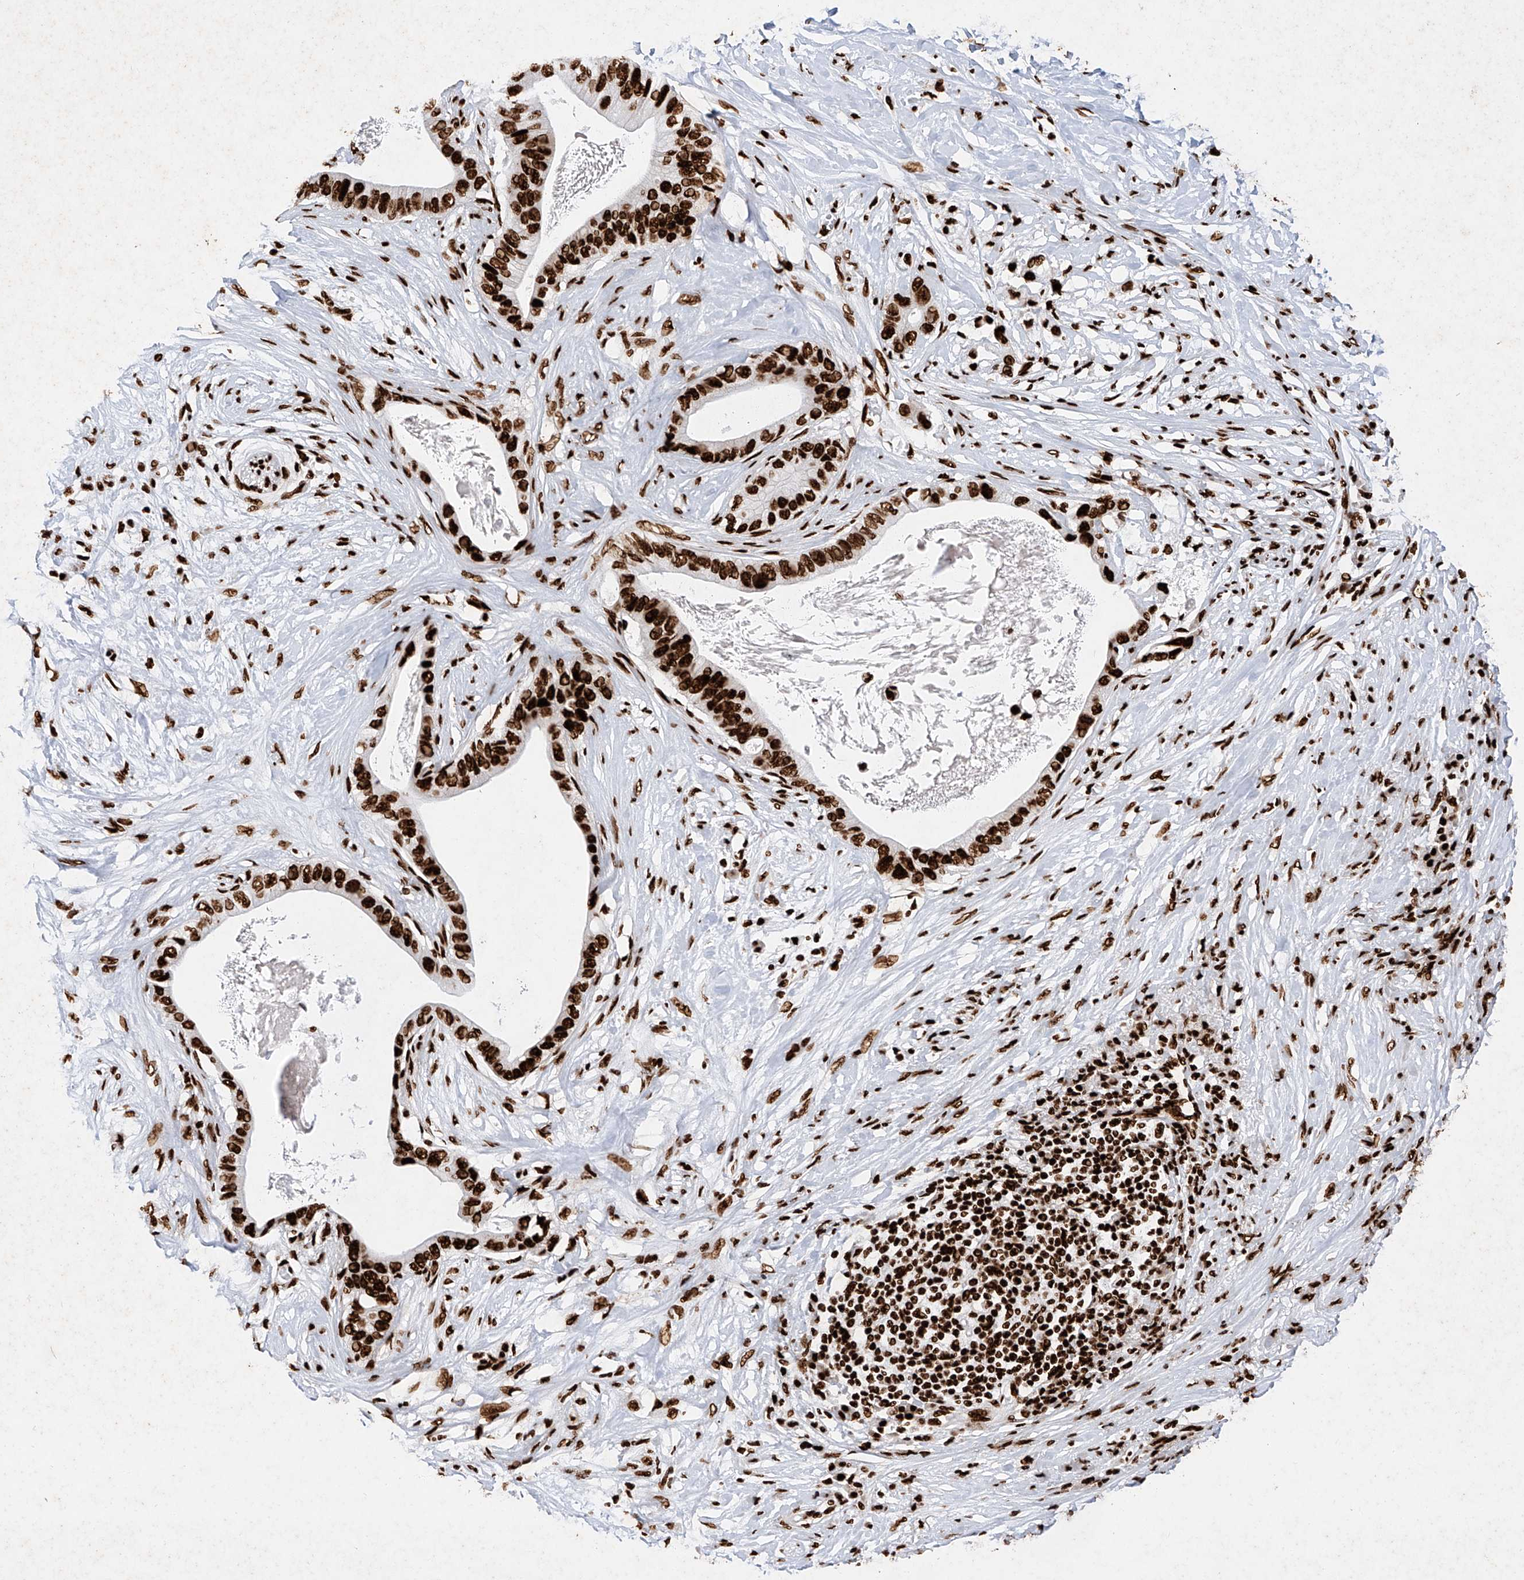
{"staining": {"intensity": "strong", "quantity": ">75%", "location": "nuclear"}, "tissue": "pancreatic cancer", "cell_type": "Tumor cells", "image_type": "cancer", "snomed": [{"axis": "morphology", "description": "Adenocarcinoma, NOS"}, {"axis": "topography", "description": "Pancreas"}], "caption": "Protein positivity by immunohistochemistry demonstrates strong nuclear expression in about >75% of tumor cells in pancreatic cancer.", "gene": "SRSF6", "patient": {"sex": "male", "age": 77}}